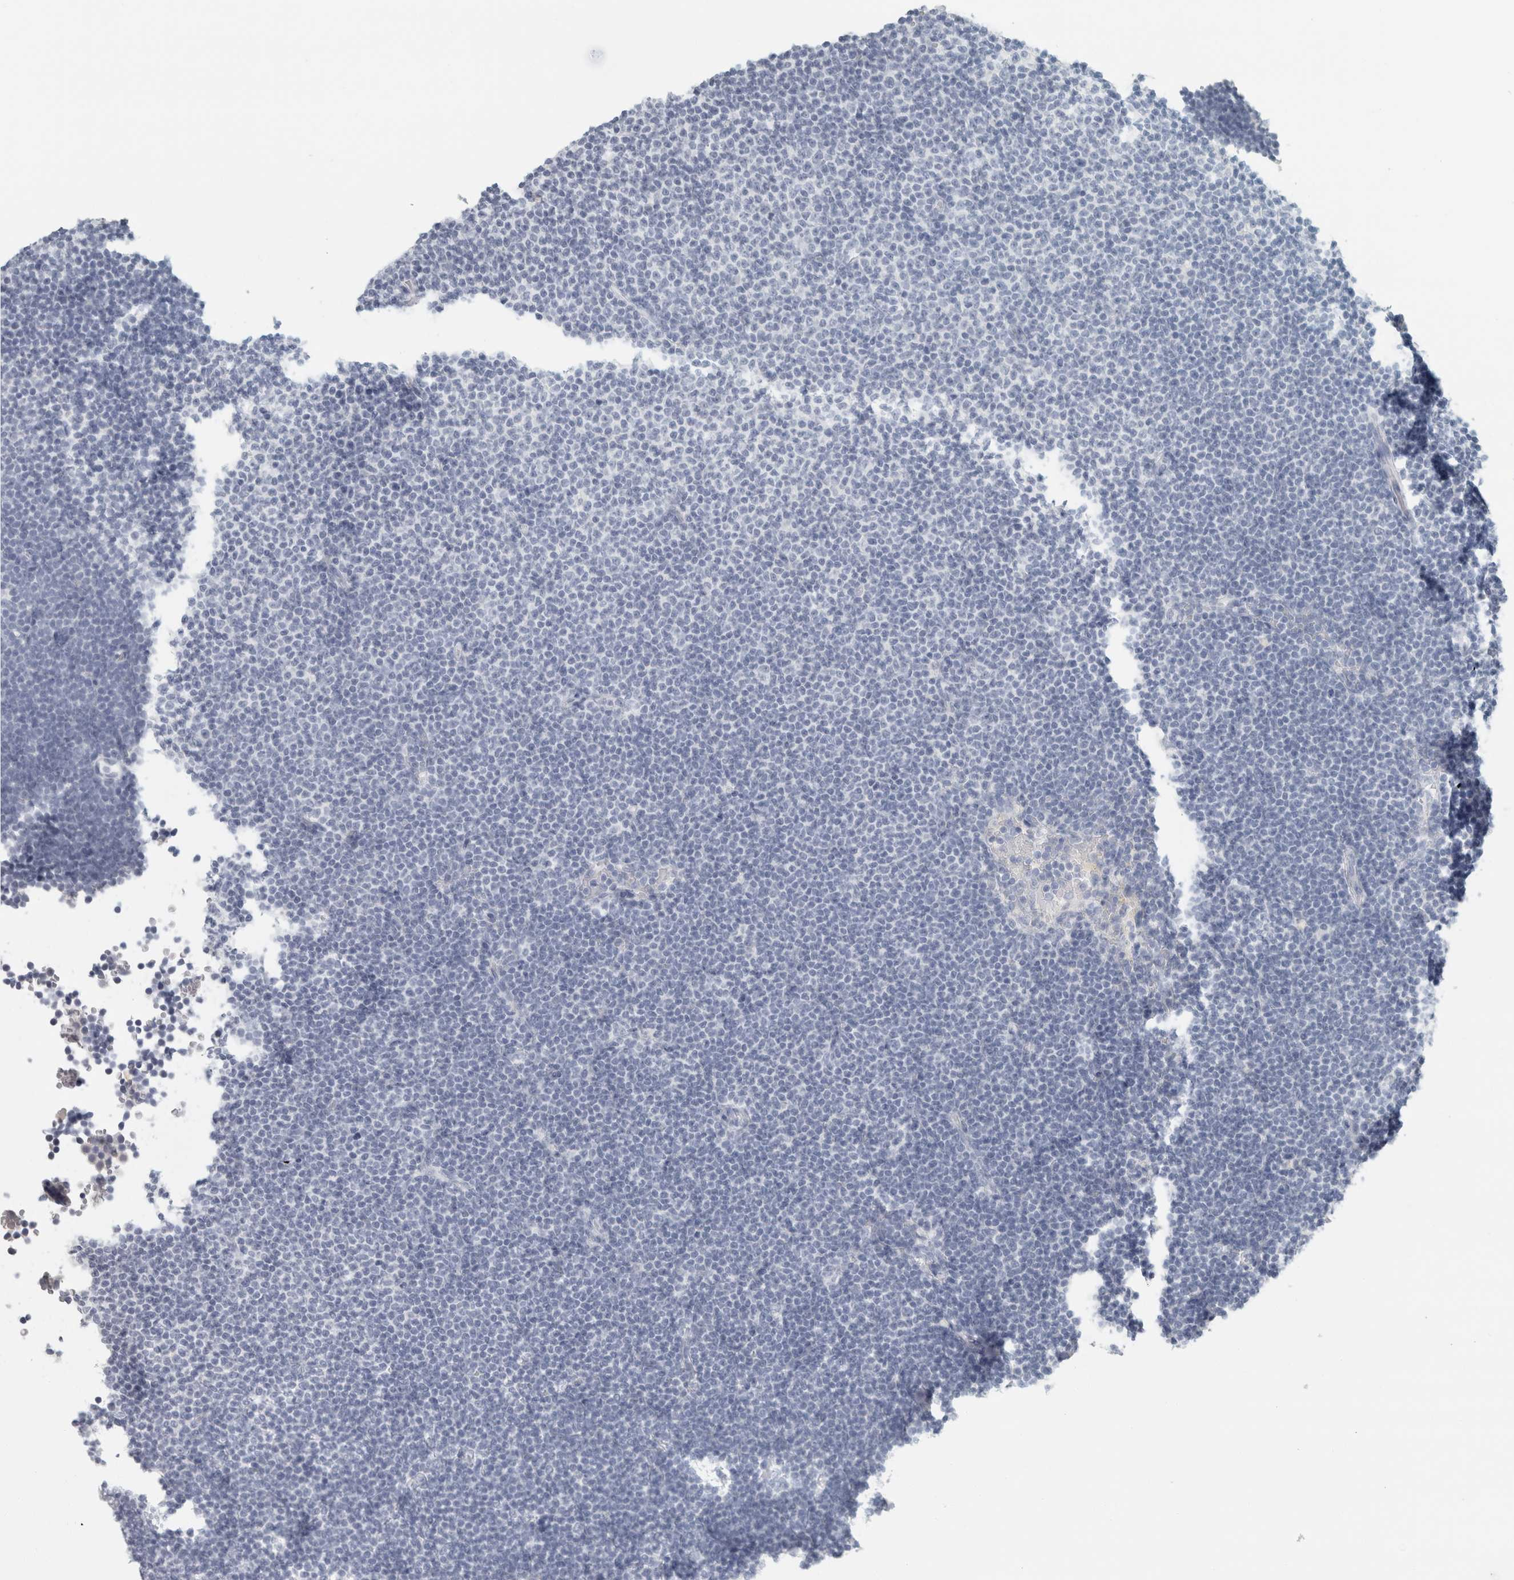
{"staining": {"intensity": "negative", "quantity": "none", "location": "none"}, "tissue": "lymphoma", "cell_type": "Tumor cells", "image_type": "cancer", "snomed": [{"axis": "morphology", "description": "Malignant lymphoma, non-Hodgkin's type, Low grade"}, {"axis": "topography", "description": "Lymph node"}], "caption": "This is an IHC photomicrograph of lymphoma. There is no positivity in tumor cells.", "gene": "SLC28A3", "patient": {"sex": "female", "age": 53}}